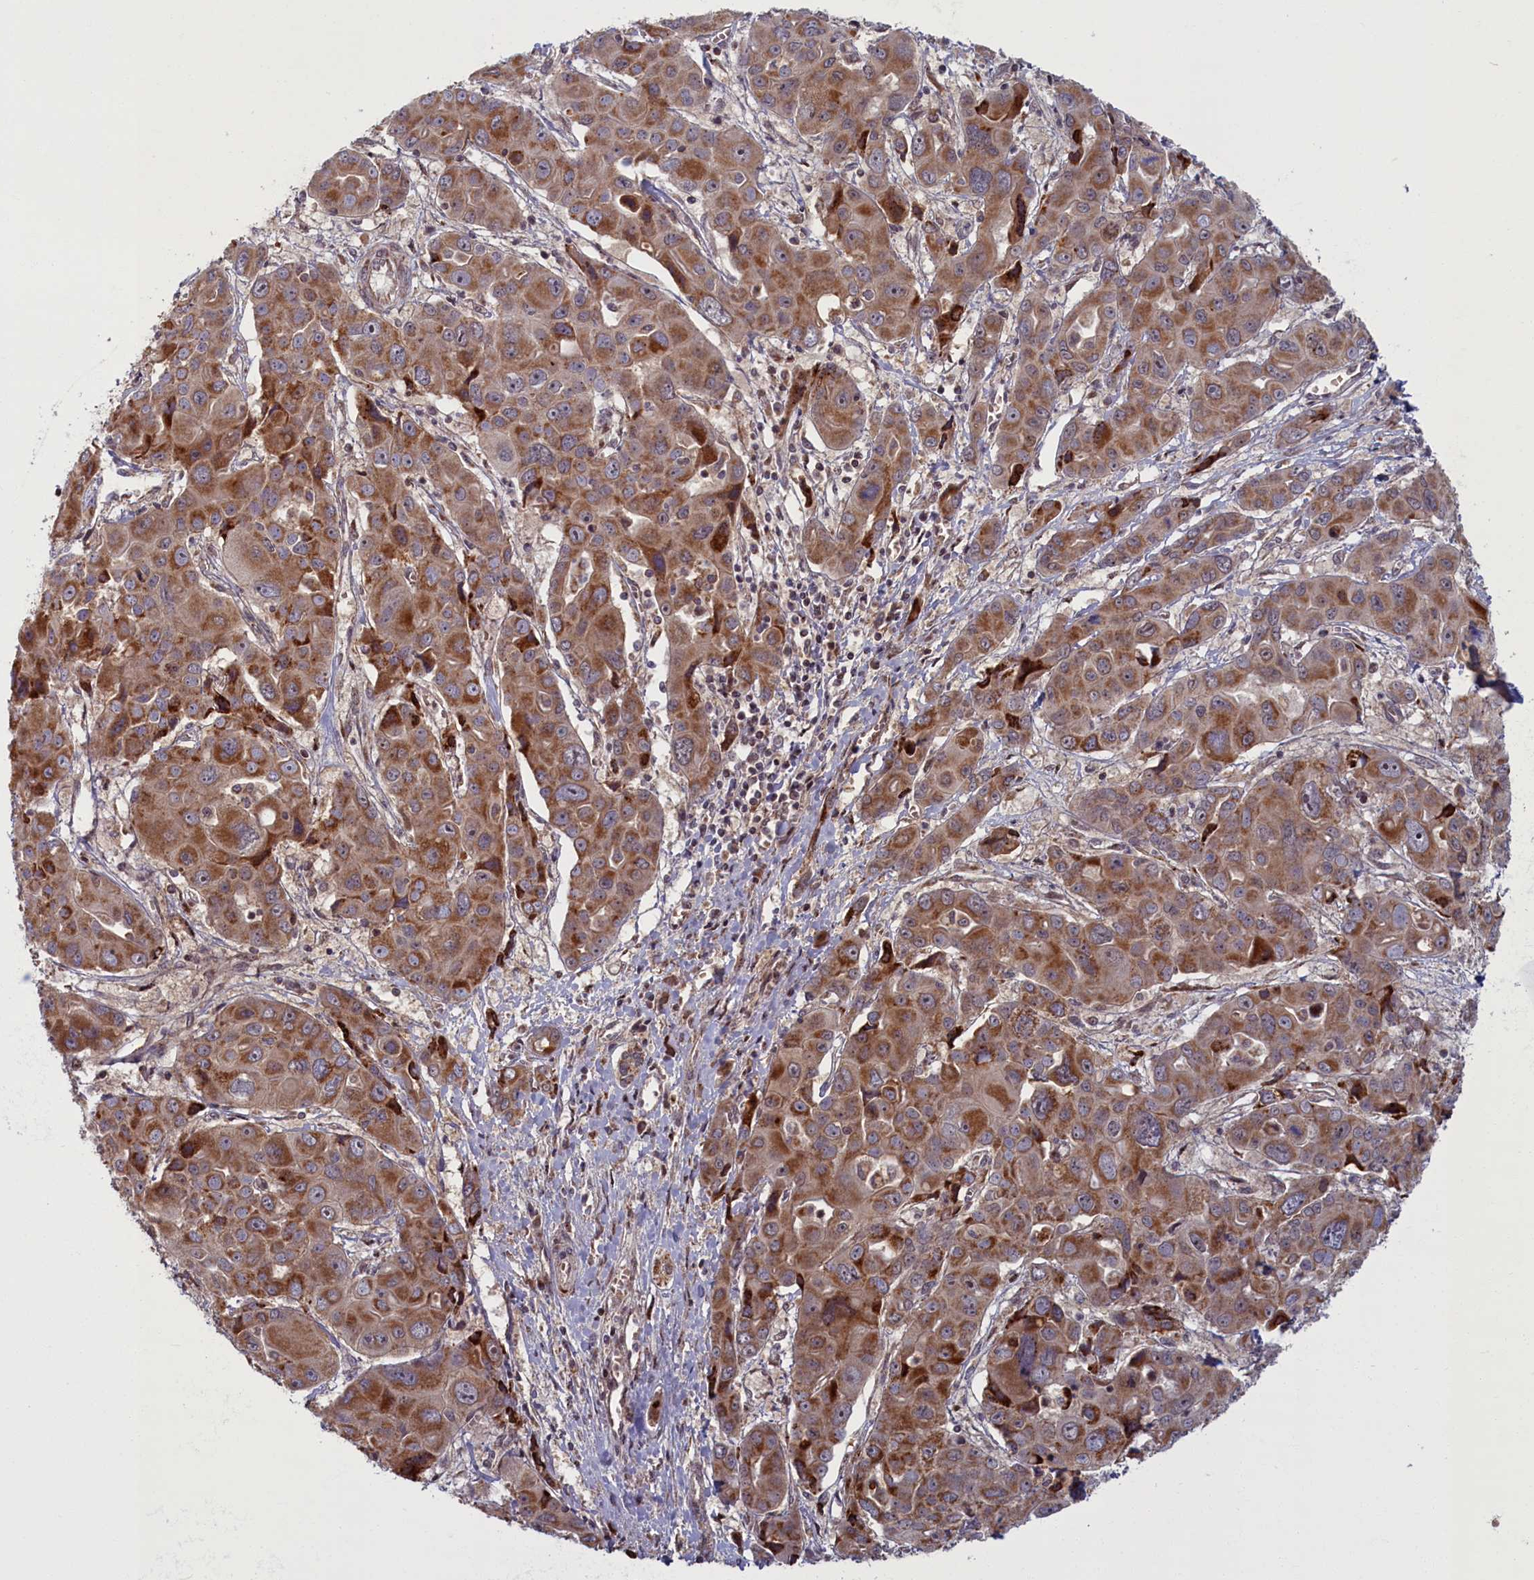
{"staining": {"intensity": "strong", "quantity": "25%-75%", "location": "cytoplasmic/membranous"}, "tissue": "liver cancer", "cell_type": "Tumor cells", "image_type": "cancer", "snomed": [{"axis": "morphology", "description": "Cholangiocarcinoma"}, {"axis": "topography", "description": "Liver"}], "caption": "Immunohistochemical staining of human cholangiocarcinoma (liver) demonstrates high levels of strong cytoplasmic/membranous expression in approximately 25%-75% of tumor cells. The staining is performed using DAB (3,3'-diaminobenzidine) brown chromogen to label protein expression. The nuclei are counter-stained blue using hematoxylin.", "gene": "PLA2G10", "patient": {"sex": "male", "age": 67}}